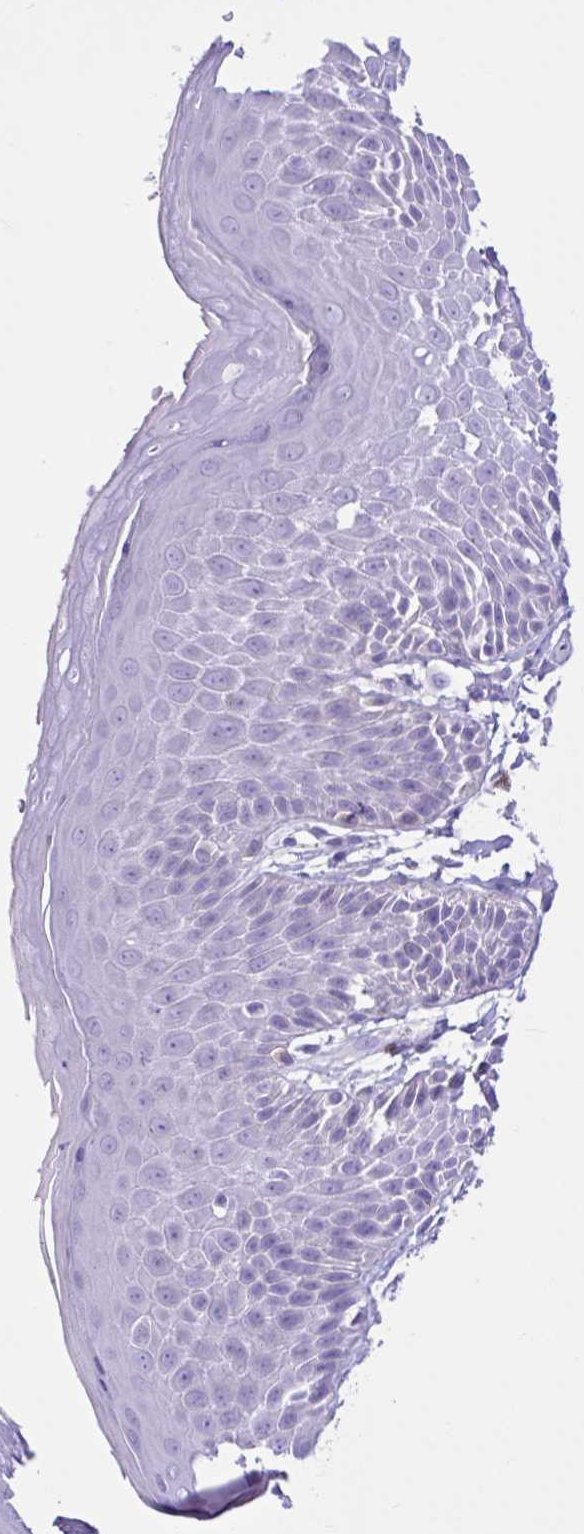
{"staining": {"intensity": "negative", "quantity": "none", "location": "none"}, "tissue": "skin", "cell_type": "Epidermal cells", "image_type": "normal", "snomed": [{"axis": "morphology", "description": "Normal tissue, NOS"}, {"axis": "topography", "description": "Peripheral nerve tissue"}], "caption": "Protein analysis of unremarkable skin demonstrates no significant staining in epidermal cells.", "gene": "CYP19A1", "patient": {"sex": "male", "age": 51}}